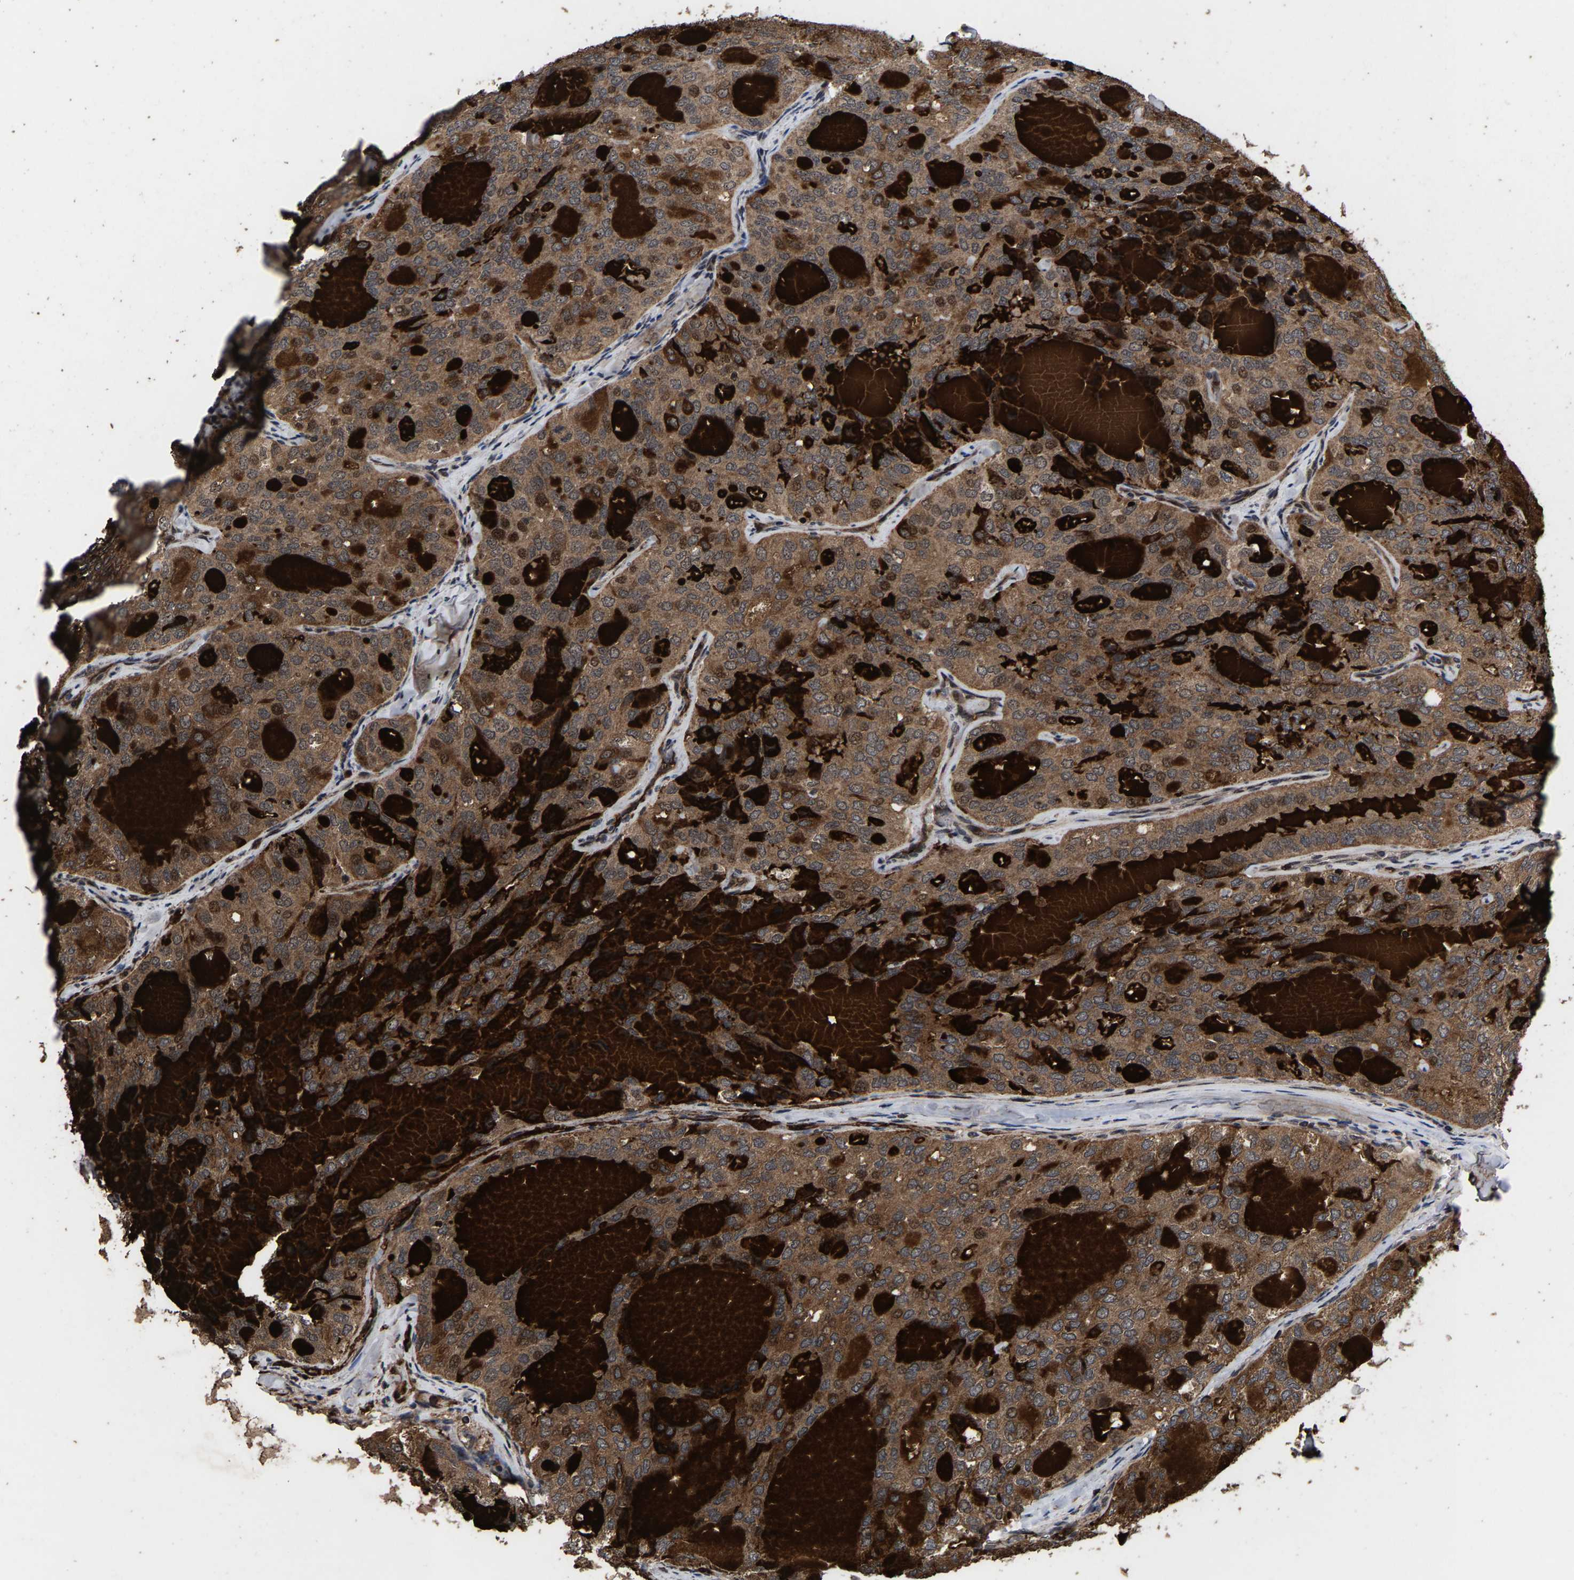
{"staining": {"intensity": "moderate", "quantity": ">75%", "location": "cytoplasmic/membranous"}, "tissue": "thyroid cancer", "cell_type": "Tumor cells", "image_type": "cancer", "snomed": [{"axis": "morphology", "description": "Follicular adenoma carcinoma, NOS"}, {"axis": "topography", "description": "Thyroid gland"}], "caption": "The image reveals a brown stain indicating the presence of a protein in the cytoplasmic/membranous of tumor cells in thyroid follicular adenoma carcinoma.", "gene": "HAUS6", "patient": {"sex": "male", "age": 75}}